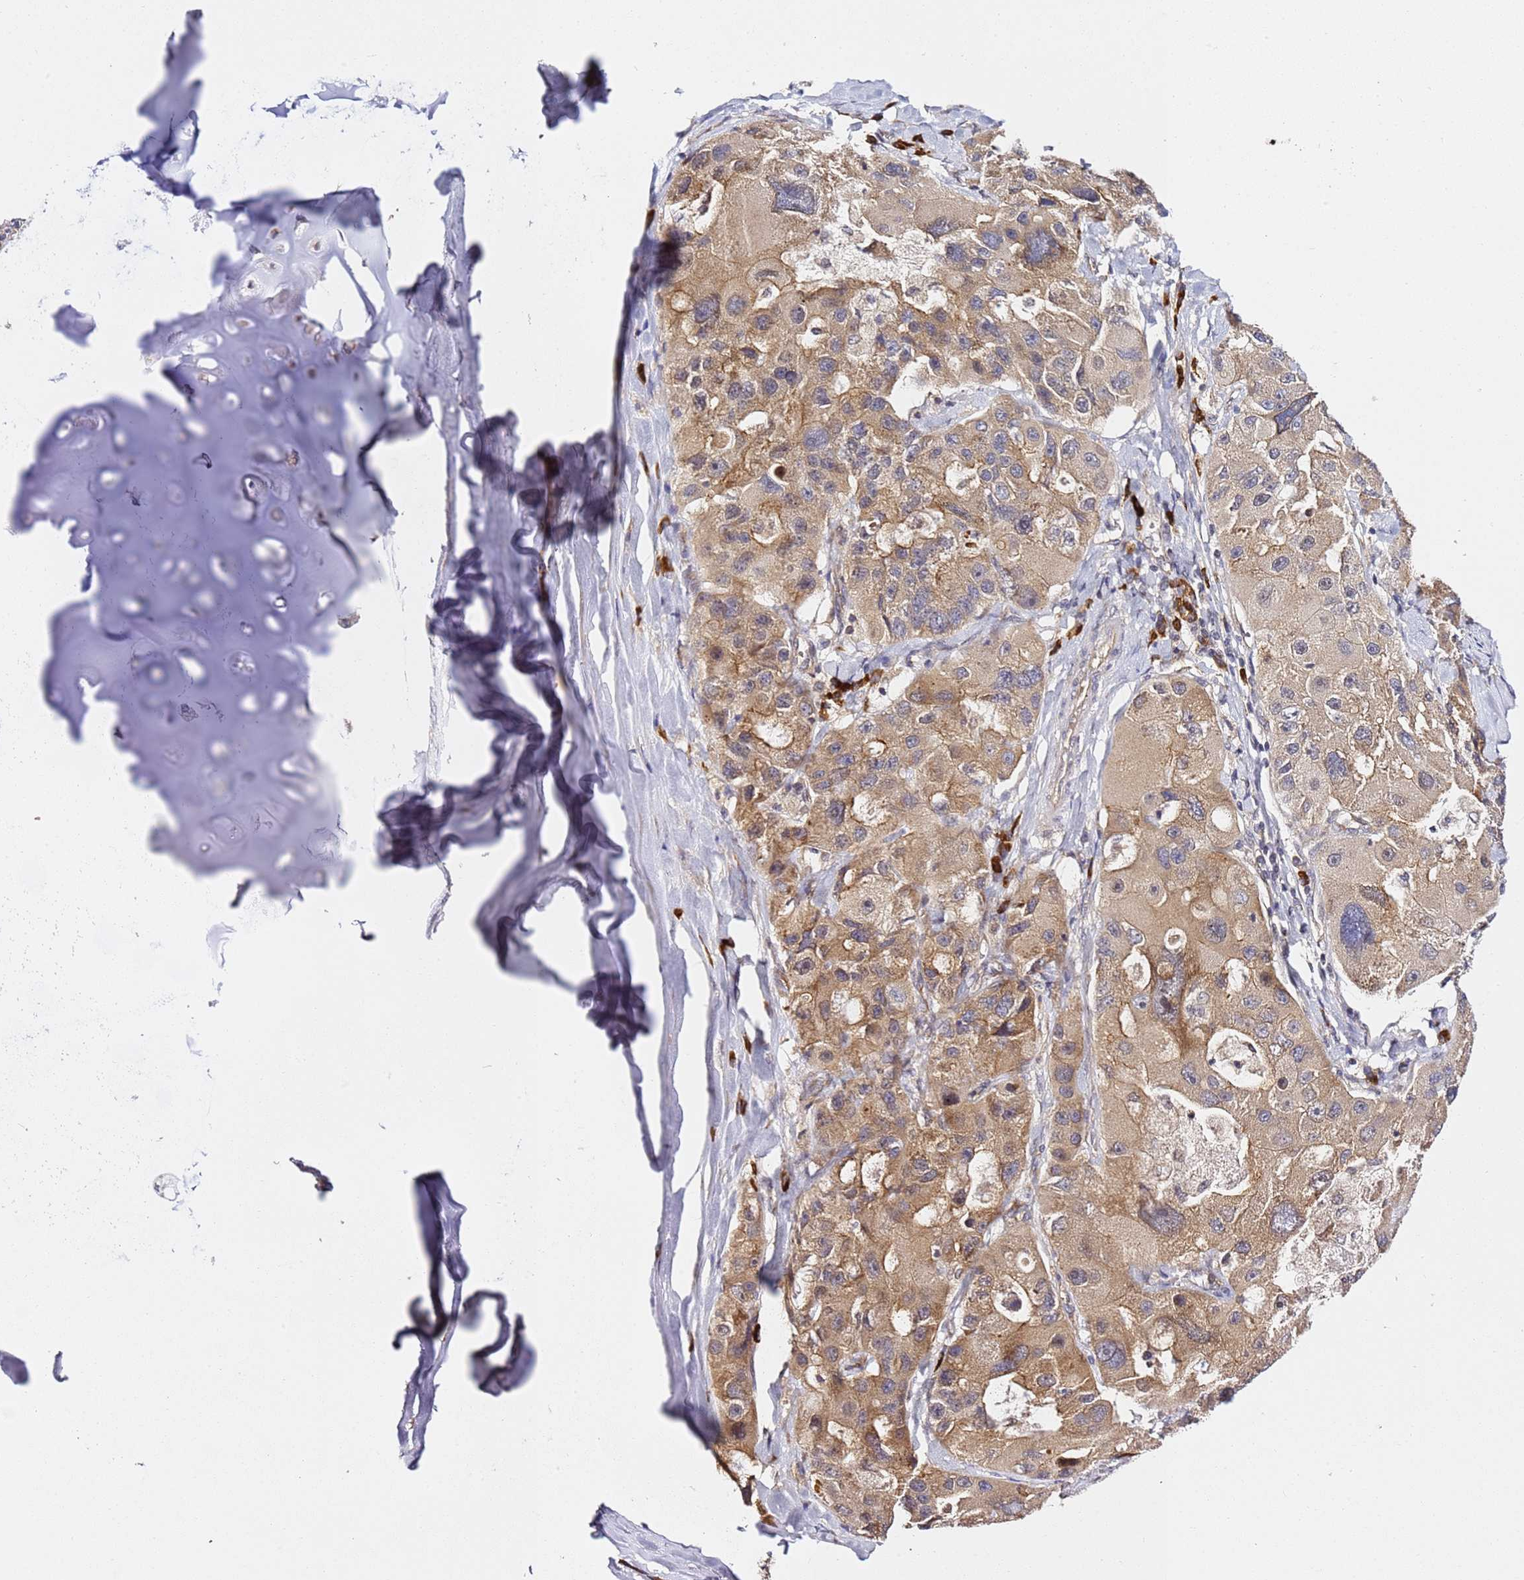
{"staining": {"intensity": "moderate", "quantity": ">75%", "location": "cytoplasmic/membranous"}, "tissue": "lung cancer", "cell_type": "Tumor cells", "image_type": "cancer", "snomed": [{"axis": "morphology", "description": "Adenocarcinoma, NOS"}, {"axis": "topography", "description": "Lung"}], "caption": "This is a micrograph of immunohistochemistry (IHC) staining of lung cancer (adenocarcinoma), which shows moderate staining in the cytoplasmic/membranous of tumor cells.", "gene": "OSBPL2", "patient": {"sex": "female", "age": 54}}